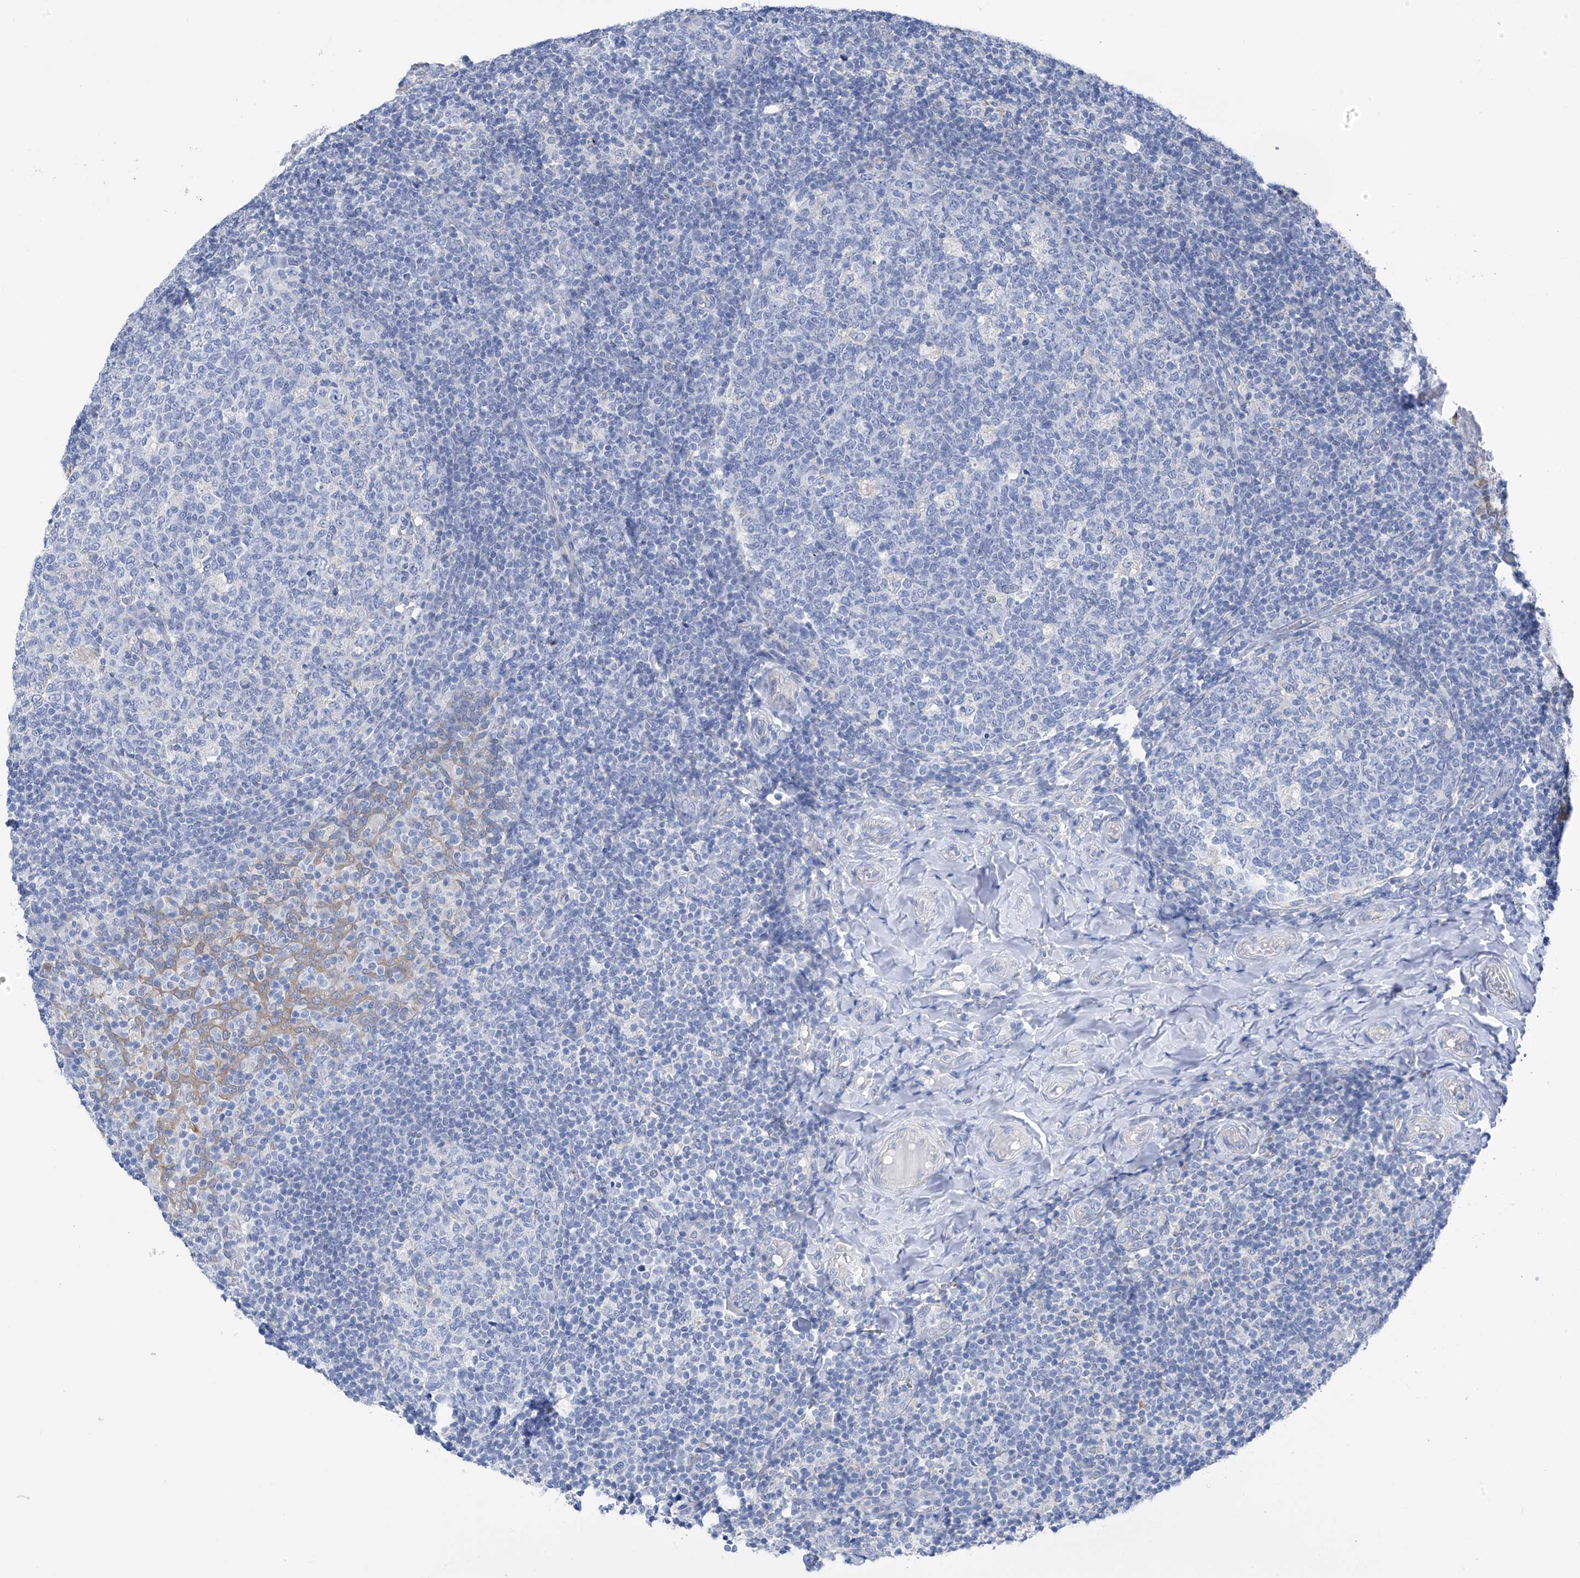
{"staining": {"intensity": "negative", "quantity": "none", "location": "none"}, "tissue": "tonsil", "cell_type": "Germinal center cells", "image_type": "normal", "snomed": [{"axis": "morphology", "description": "Normal tissue, NOS"}, {"axis": "topography", "description": "Tonsil"}], "caption": "High power microscopy micrograph of an immunohistochemistry (IHC) image of normal tonsil, revealing no significant positivity in germinal center cells. The staining is performed using DAB brown chromogen with nuclei counter-stained in using hematoxylin.", "gene": "RCN2", "patient": {"sex": "female", "age": 19}}